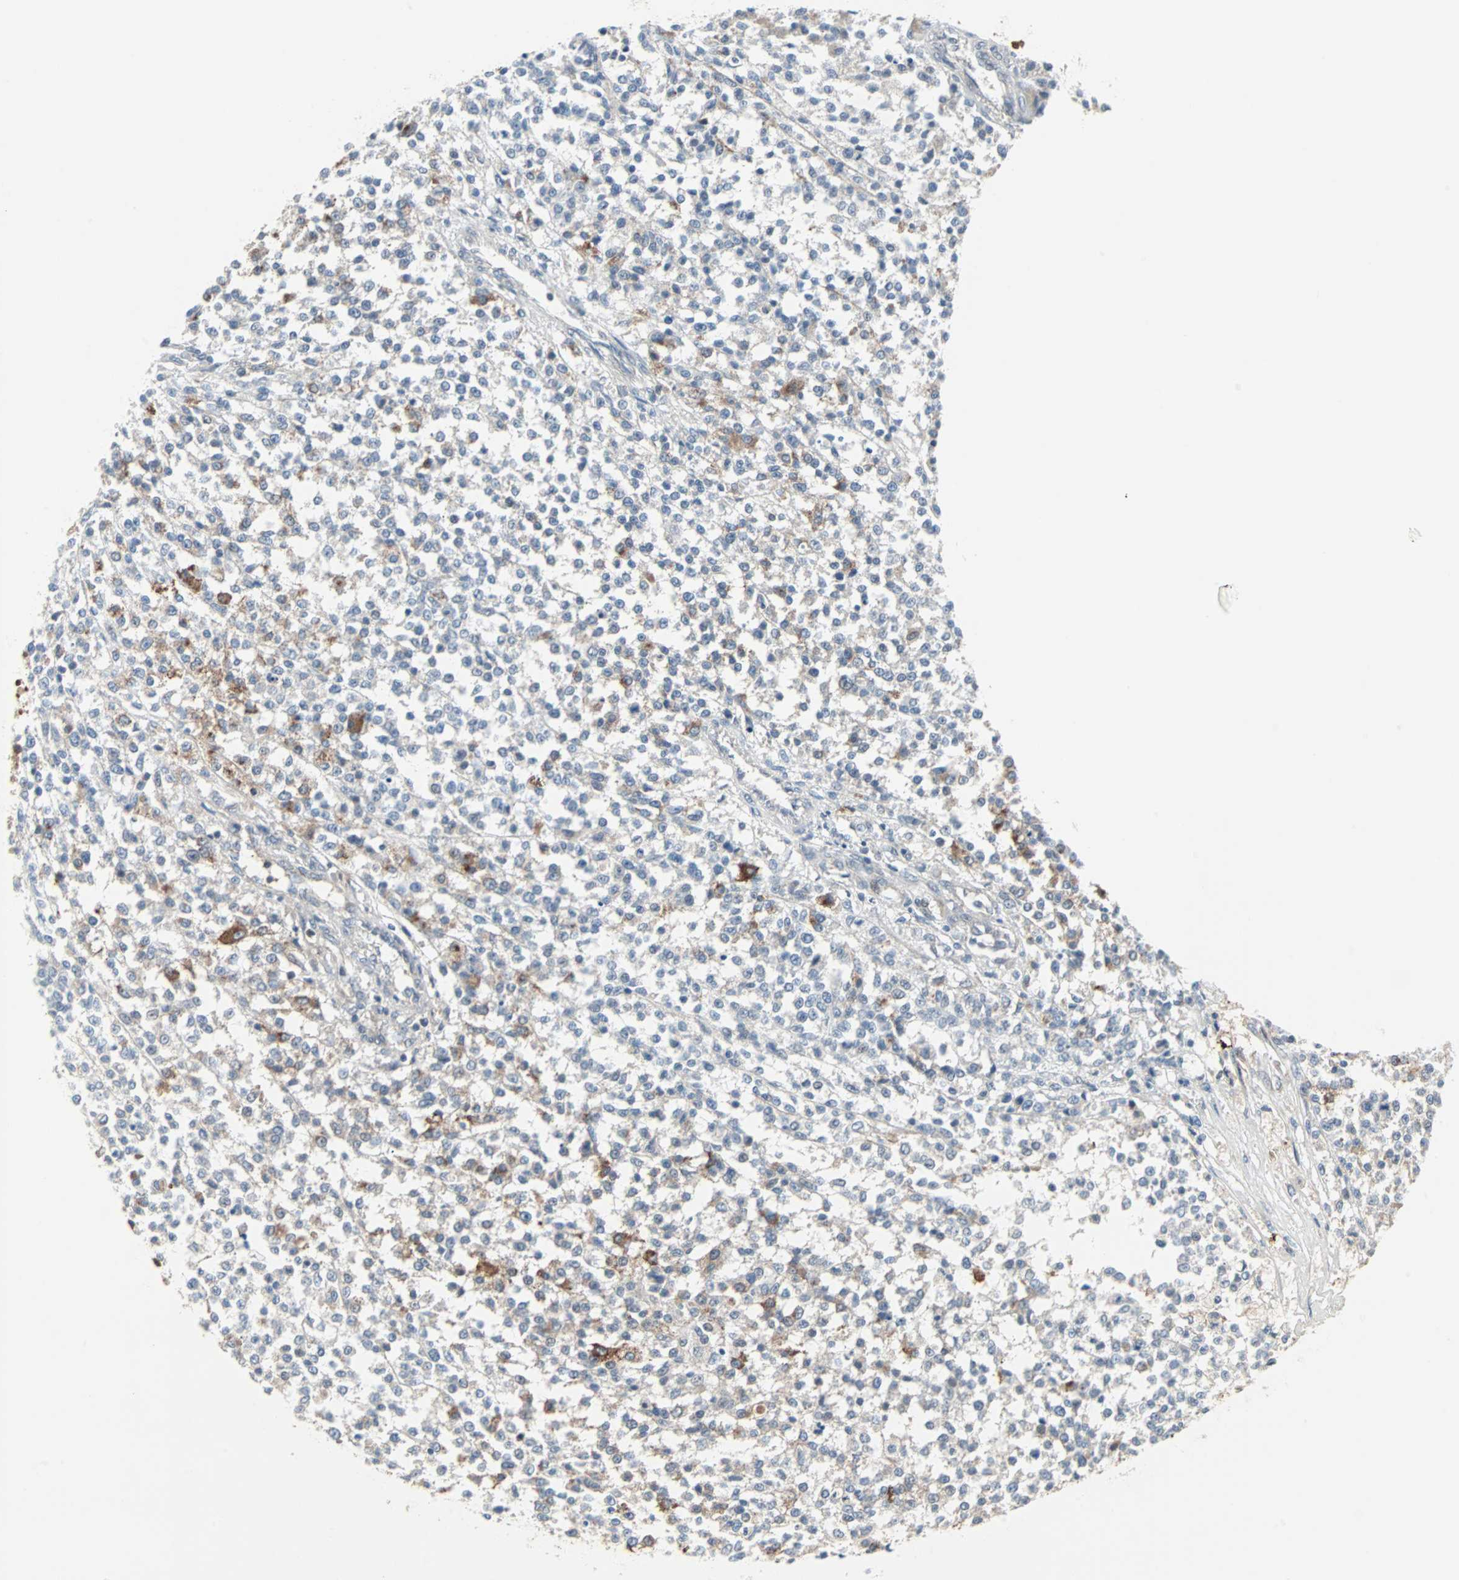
{"staining": {"intensity": "moderate", "quantity": "<25%", "location": "cytoplasmic/membranous"}, "tissue": "testis cancer", "cell_type": "Tumor cells", "image_type": "cancer", "snomed": [{"axis": "morphology", "description": "Seminoma, NOS"}, {"axis": "topography", "description": "Testis"}], "caption": "High-magnification brightfield microscopy of testis seminoma stained with DAB (brown) and counterstained with hematoxylin (blue). tumor cells exhibit moderate cytoplasmic/membranous staining is present in about<25% of cells. The staining was performed using DAB (3,3'-diaminobenzidine), with brown indicating positive protein expression. Nuclei are stained blue with hematoxylin.", "gene": "CASP3", "patient": {"sex": "male", "age": 59}}